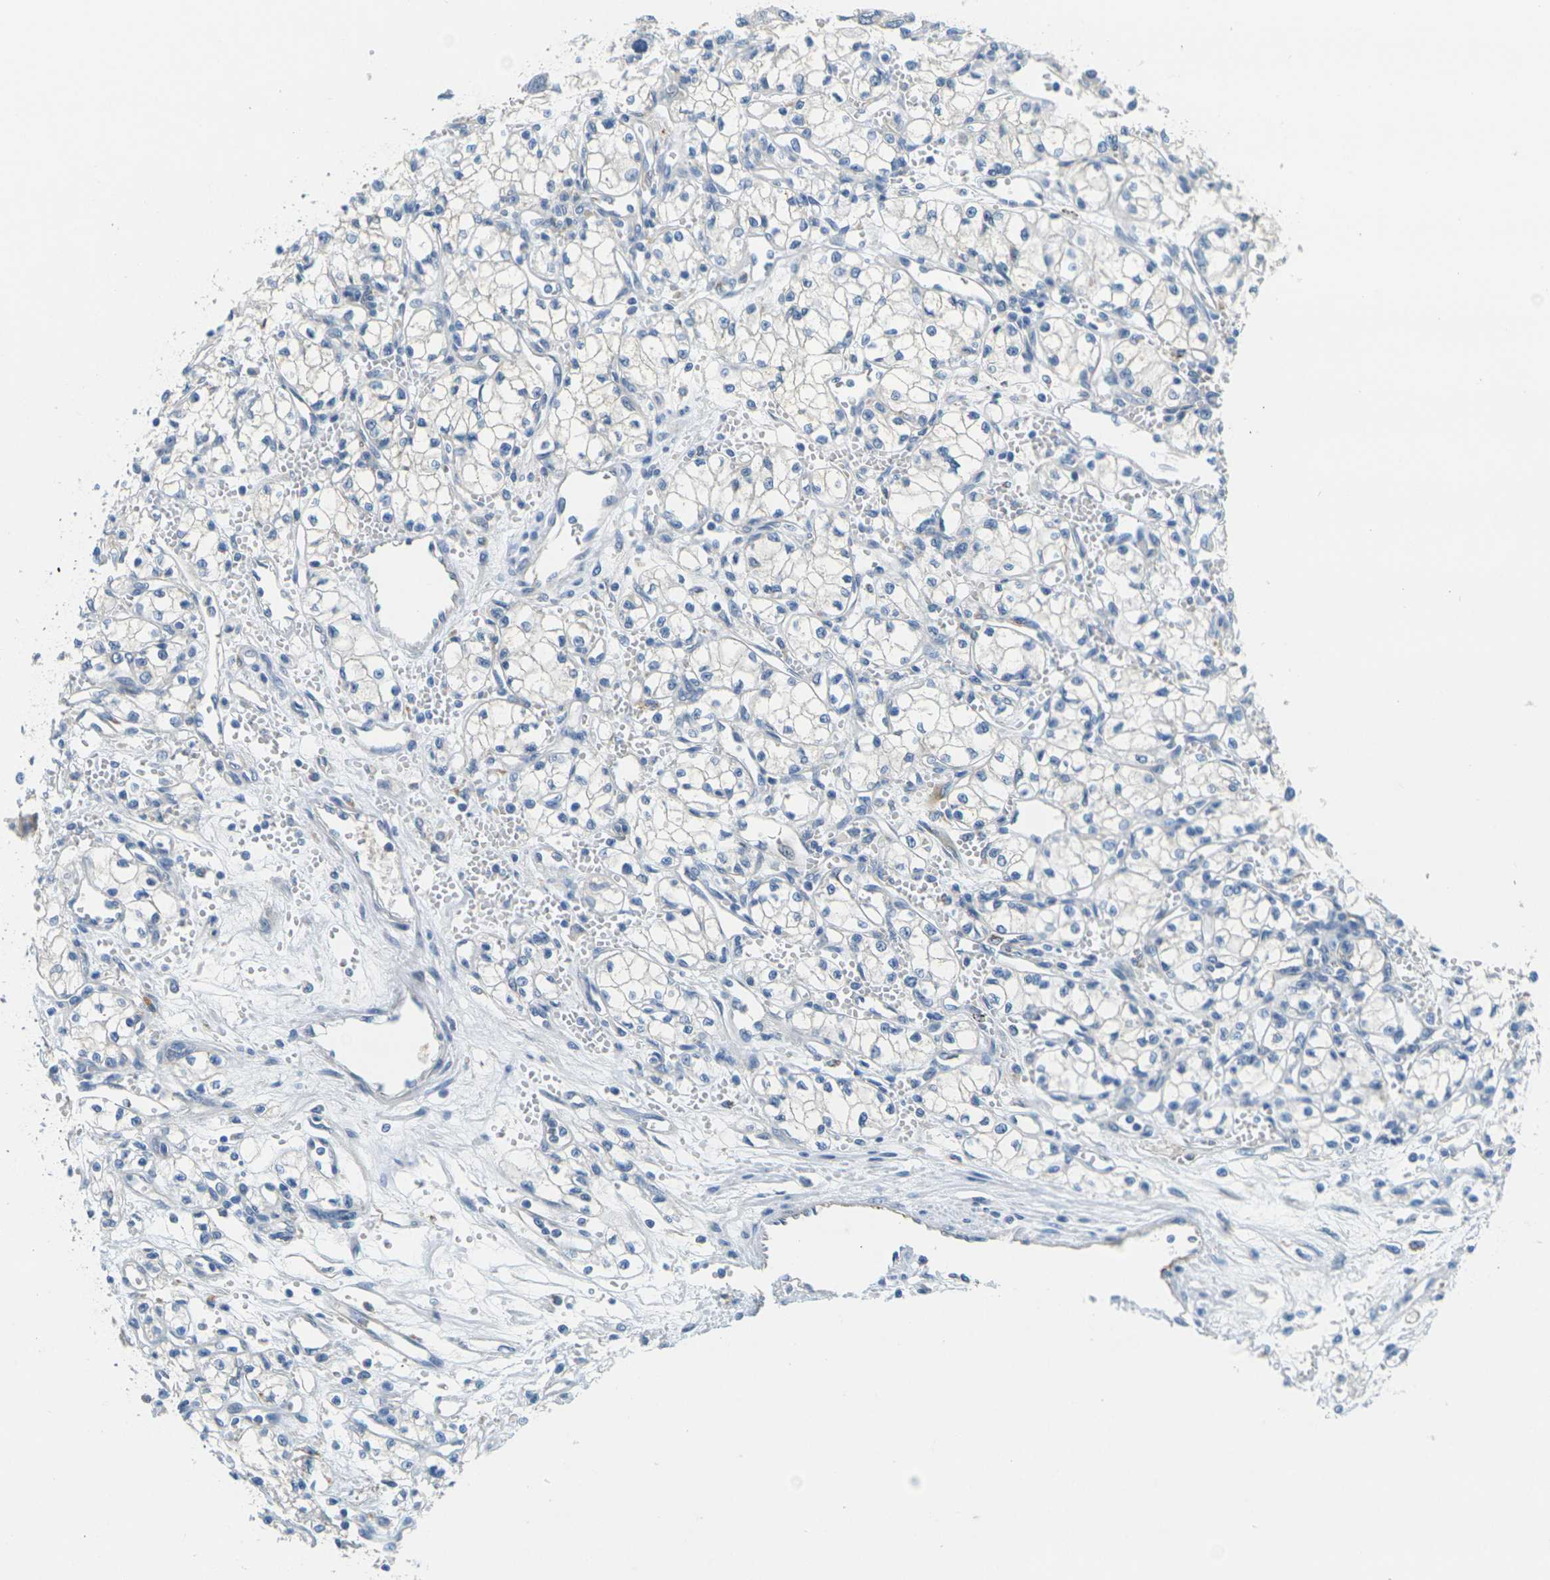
{"staining": {"intensity": "negative", "quantity": "none", "location": "none"}, "tissue": "renal cancer", "cell_type": "Tumor cells", "image_type": "cancer", "snomed": [{"axis": "morphology", "description": "Normal tissue, NOS"}, {"axis": "morphology", "description": "Adenocarcinoma, NOS"}, {"axis": "topography", "description": "Kidney"}], "caption": "This is a photomicrograph of immunohistochemistry (IHC) staining of renal cancer (adenocarcinoma), which shows no staining in tumor cells.", "gene": "CYP2C8", "patient": {"sex": "male", "age": 59}}